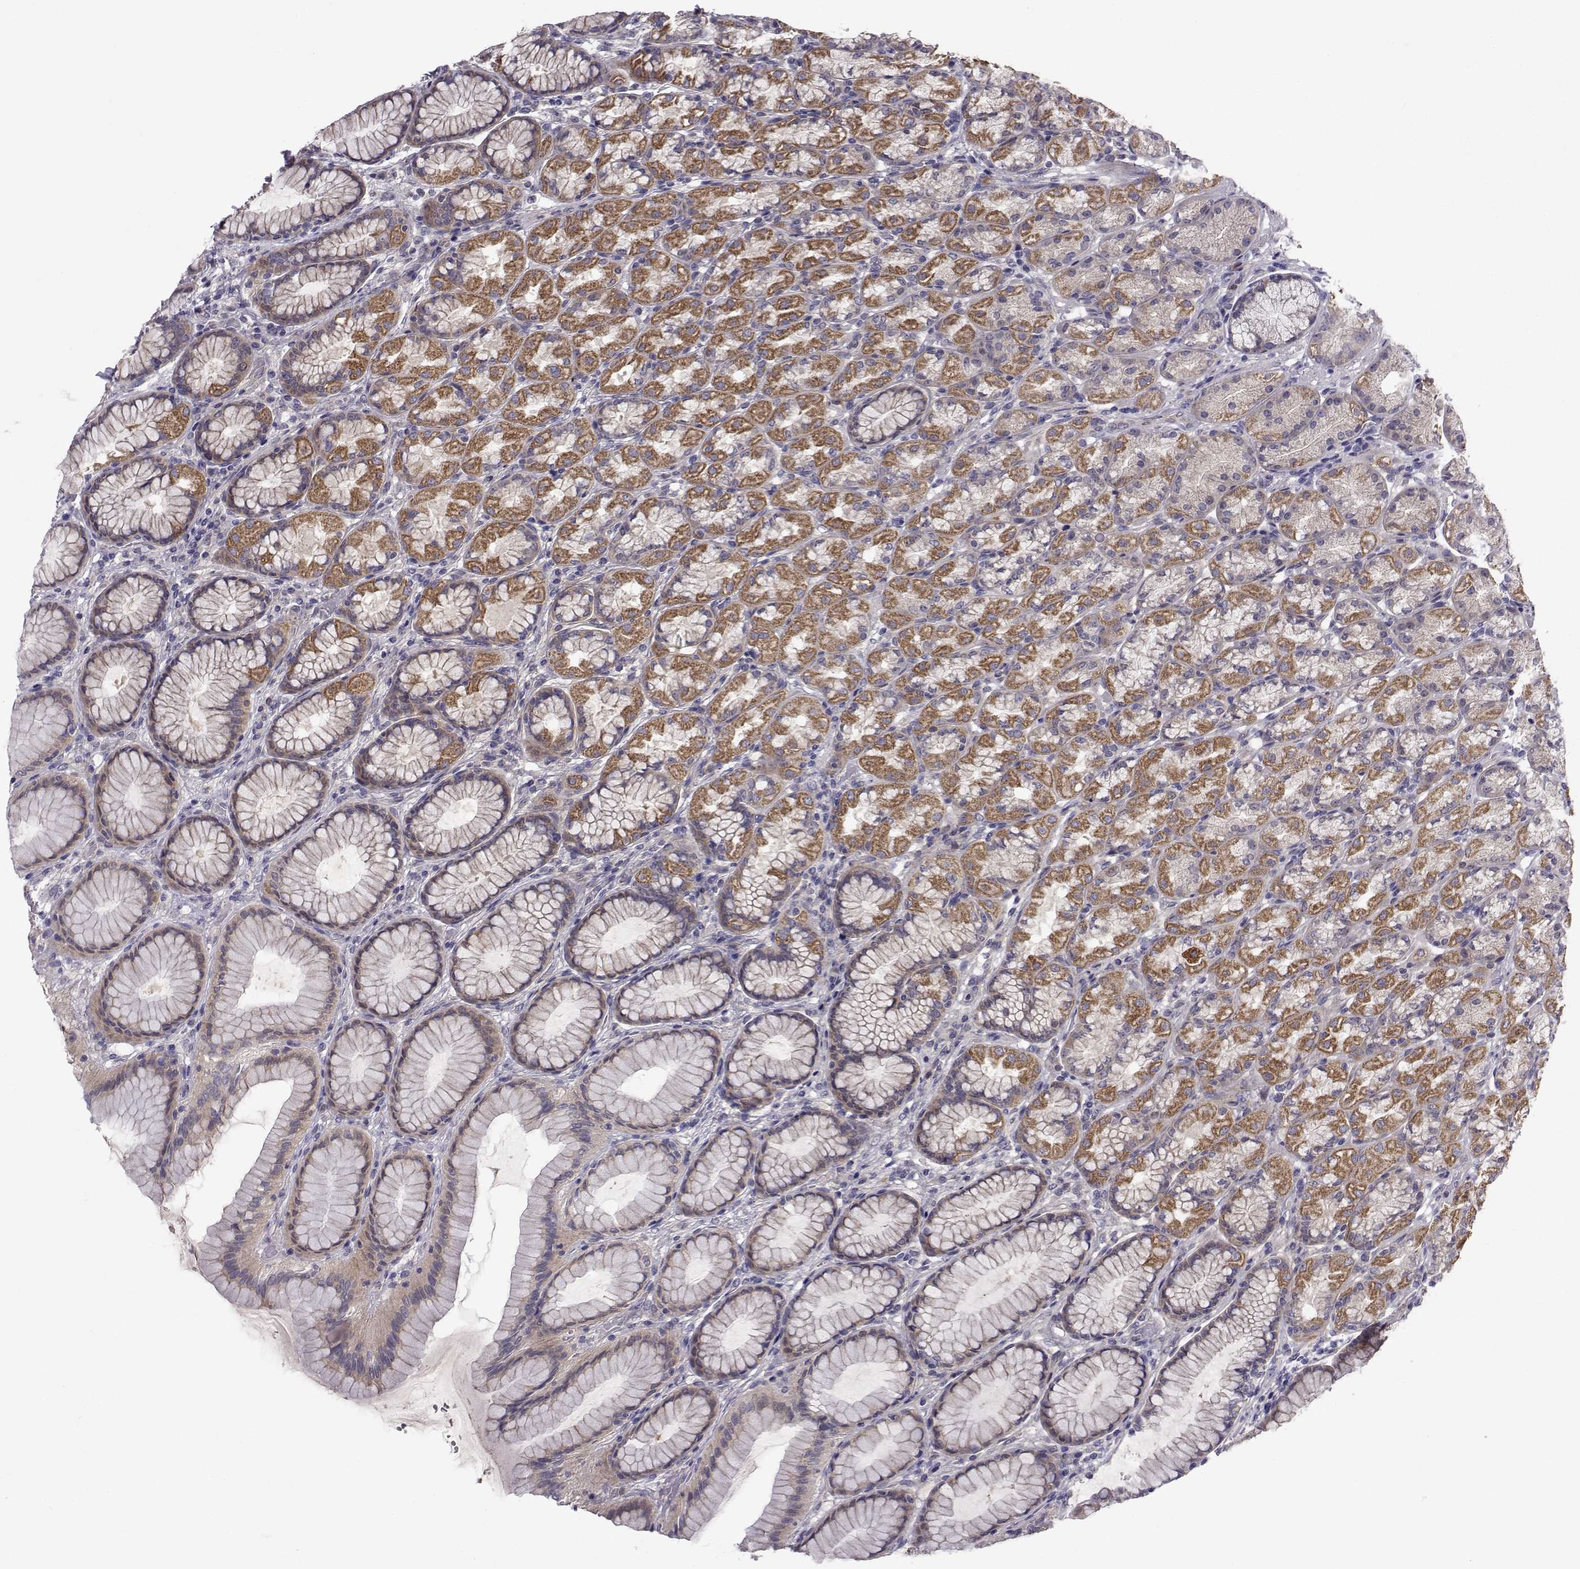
{"staining": {"intensity": "strong", "quantity": "25%-75%", "location": "cytoplasmic/membranous"}, "tissue": "stomach", "cell_type": "Glandular cells", "image_type": "normal", "snomed": [{"axis": "morphology", "description": "Normal tissue, NOS"}, {"axis": "morphology", "description": "Adenocarcinoma, NOS"}, {"axis": "topography", "description": "Stomach"}], "caption": "A high-resolution image shows immunohistochemistry (IHC) staining of unremarkable stomach, which demonstrates strong cytoplasmic/membranous staining in approximately 25%-75% of glandular cells. Nuclei are stained in blue.", "gene": "PEX5L", "patient": {"sex": "female", "age": 79}}